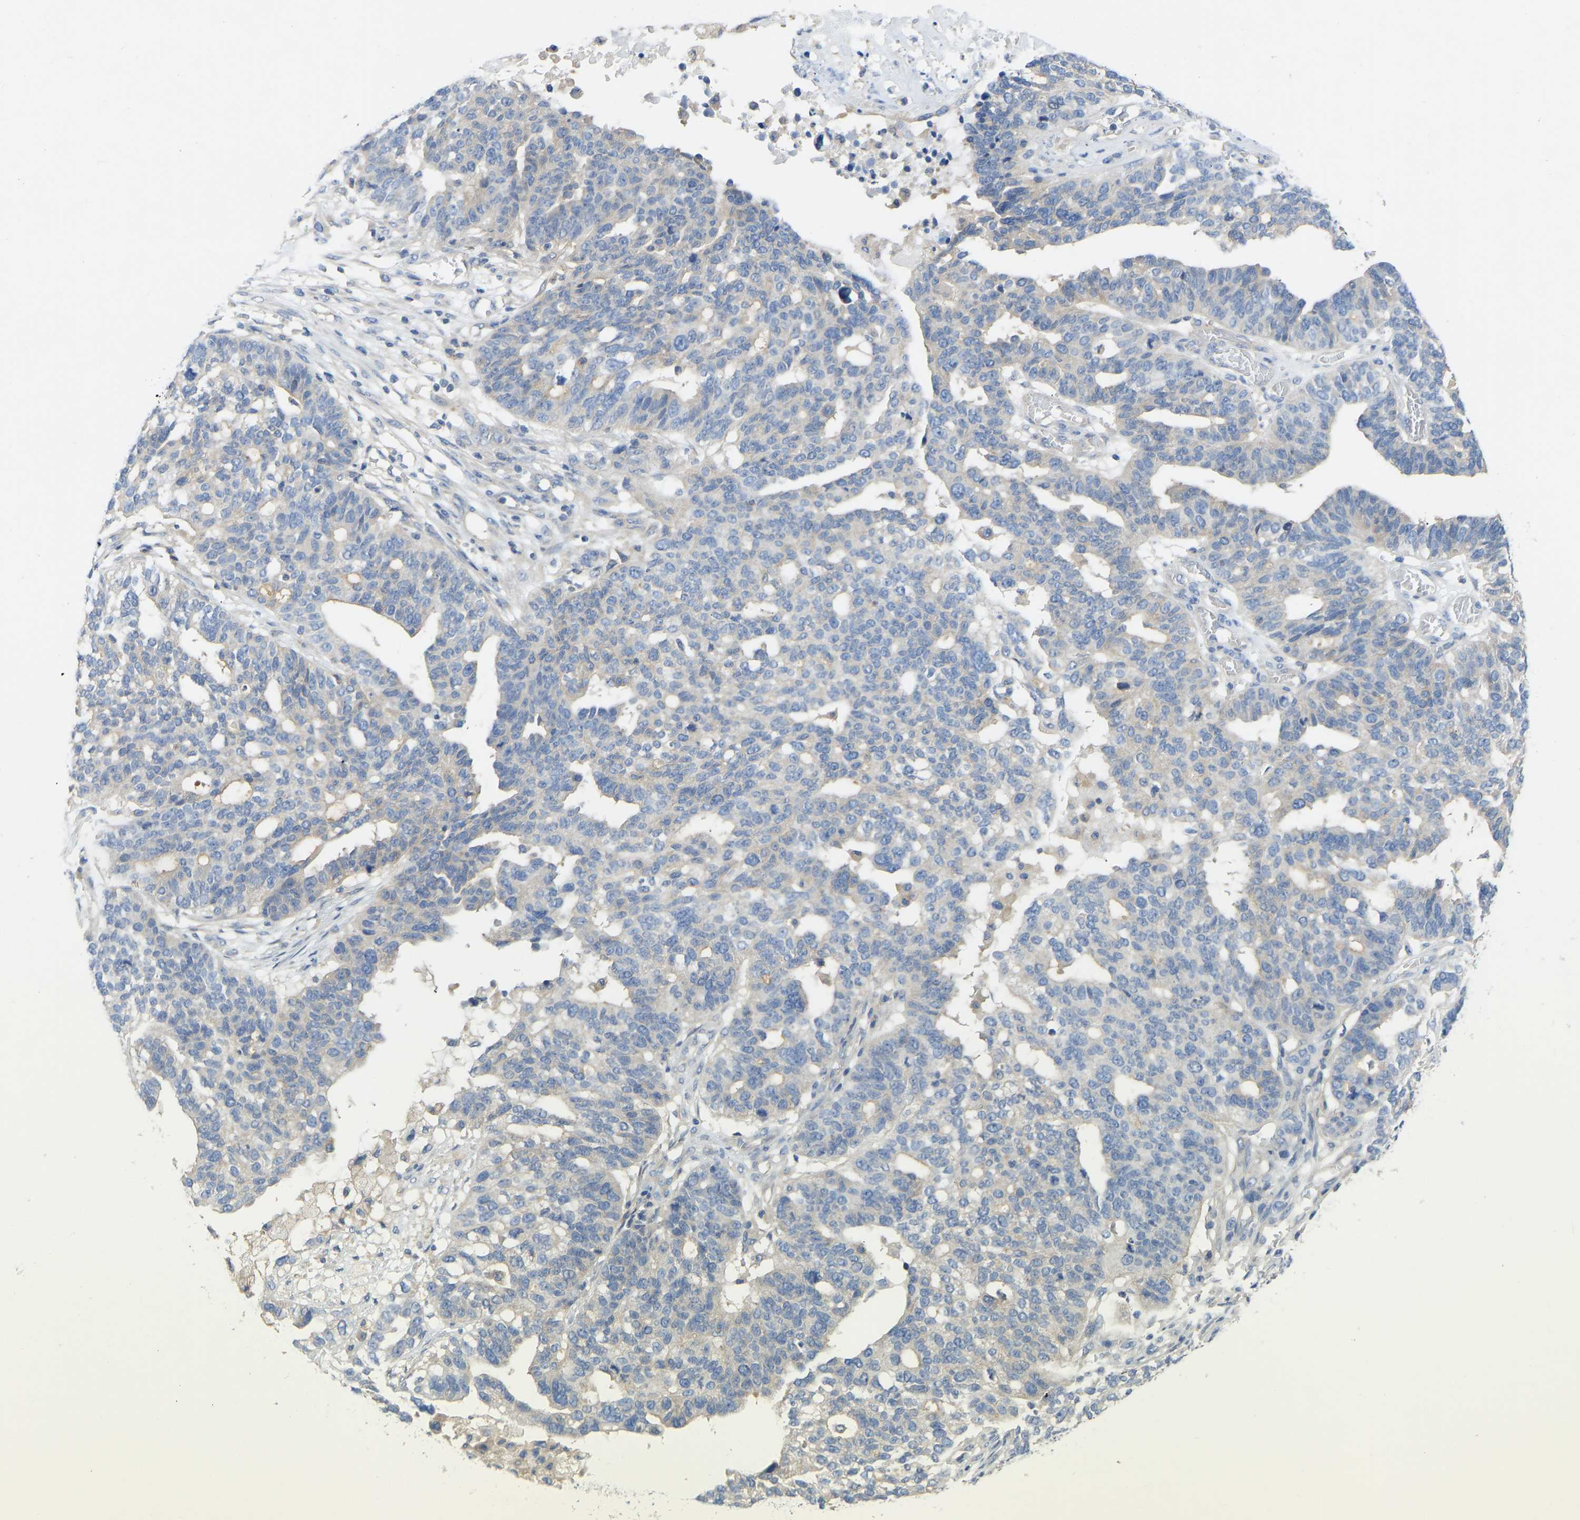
{"staining": {"intensity": "negative", "quantity": "none", "location": "none"}, "tissue": "ovarian cancer", "cell_type": "Tumor cells", "image_type": "cancer", "snomed": [{"axis": "morphology", "description": "Cystadenocarcinoma, serous, NOS"}, {"axis": "topography", "description": "Ovary"}], "caption": "A micrograph of ovarian serous cystadenocarcinoma stained for a protein exhibits no brown staining in tumor cells.", "gene": "PPP3CA", "patient": {"sex": "female", "age": 59}}